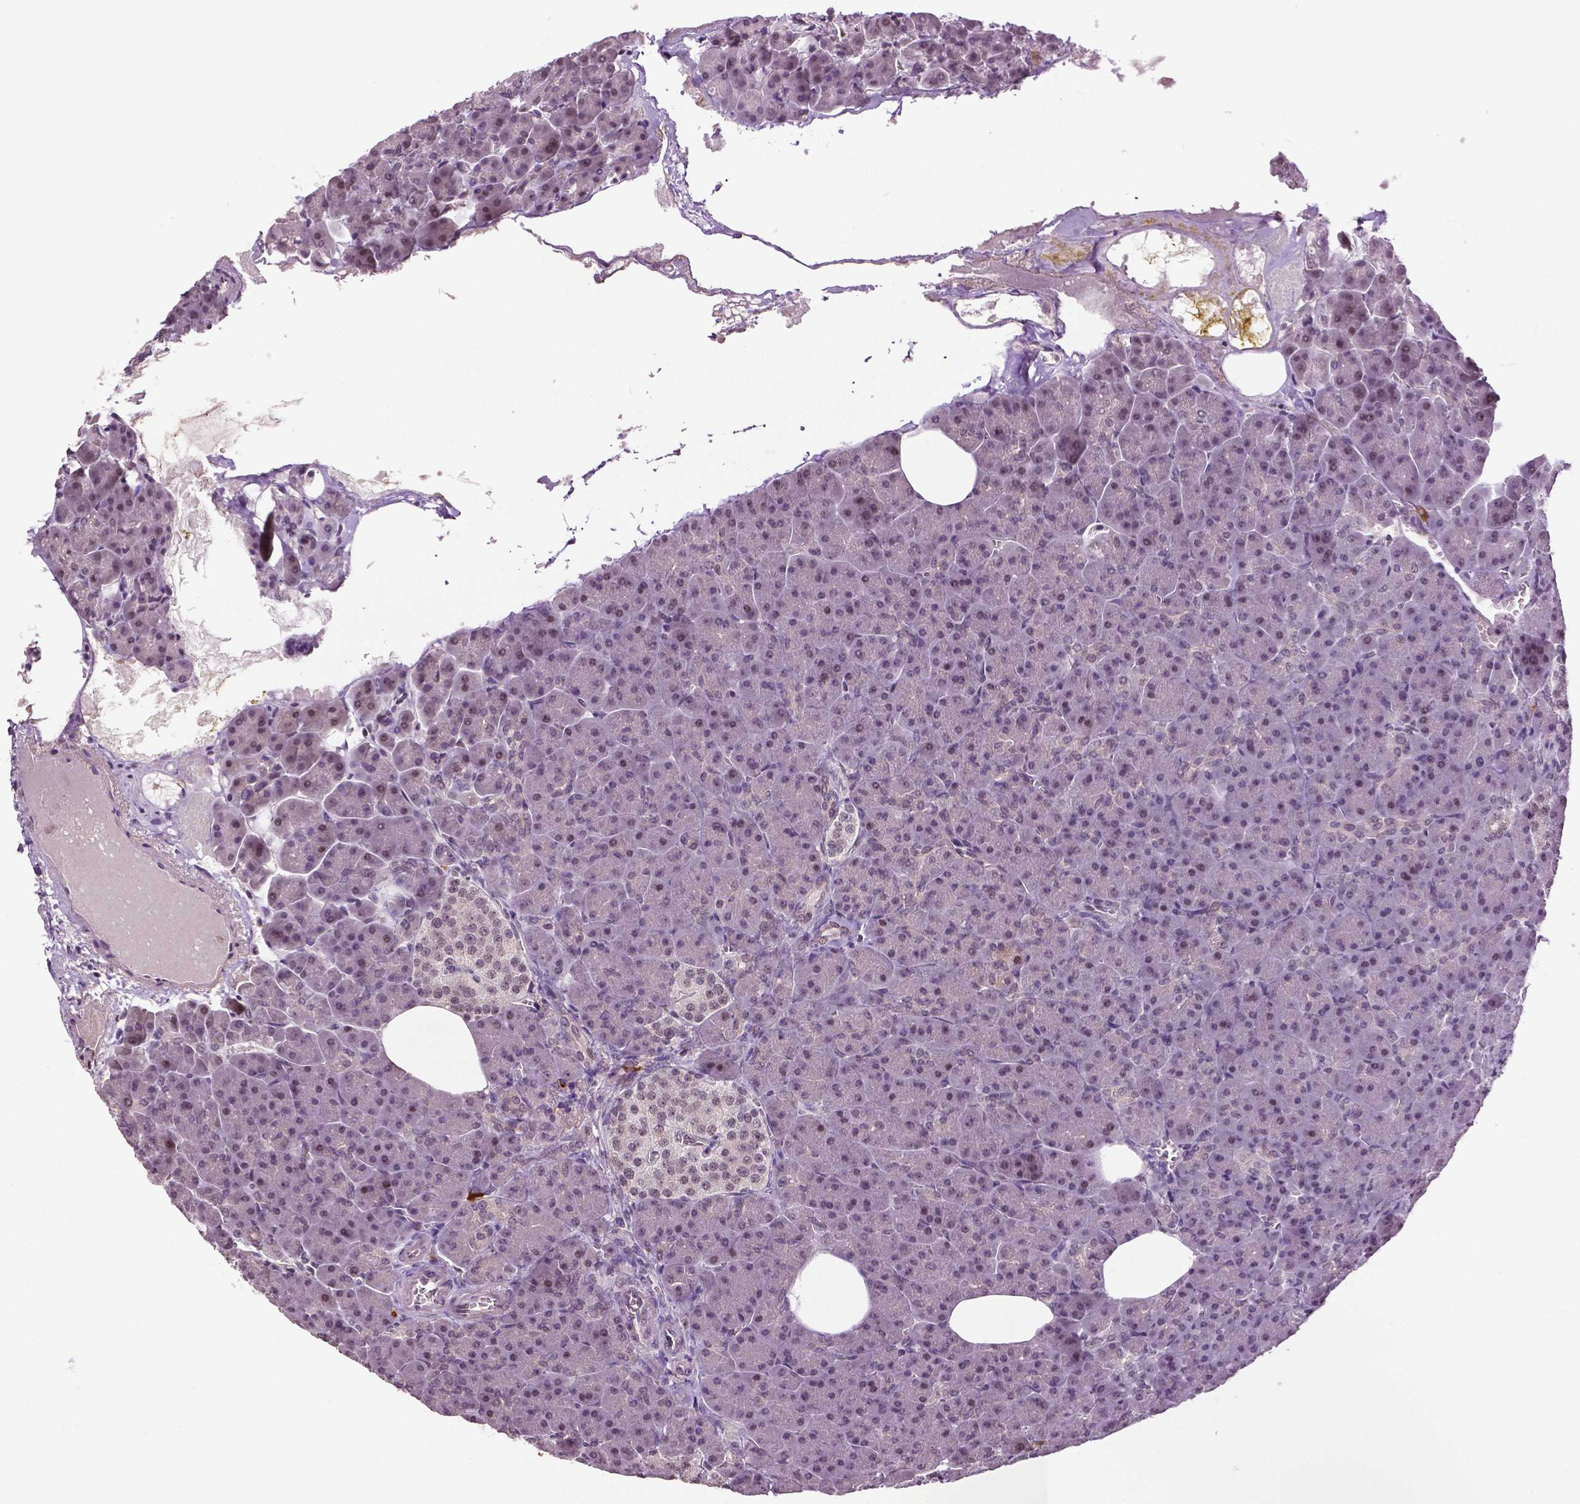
{"staining": {"intensity": "weak", "quantity": "25%-75%", "location": "nuclear"}, "tissue": "pancreas", "cell_type": "Exocrine glandular cells", "image_type": "normal", "snomed": [{"axis": "morphology", "description": "Normal tissue, NOS"}, {"axis": "topography", "description": "Pancreas"}], "caption": "The histopathology image displays immunohistochemical staining of normal pancreas. There is weak nuclear staining is present in approximately 25%-75% of exocrine glandular cells. (DAB (3,3'-diaminobenzidine) IHC with brightfield microscopy, high magnification).", "gene": "DLX5", "patient": {"sex": "female", "age": 74}}